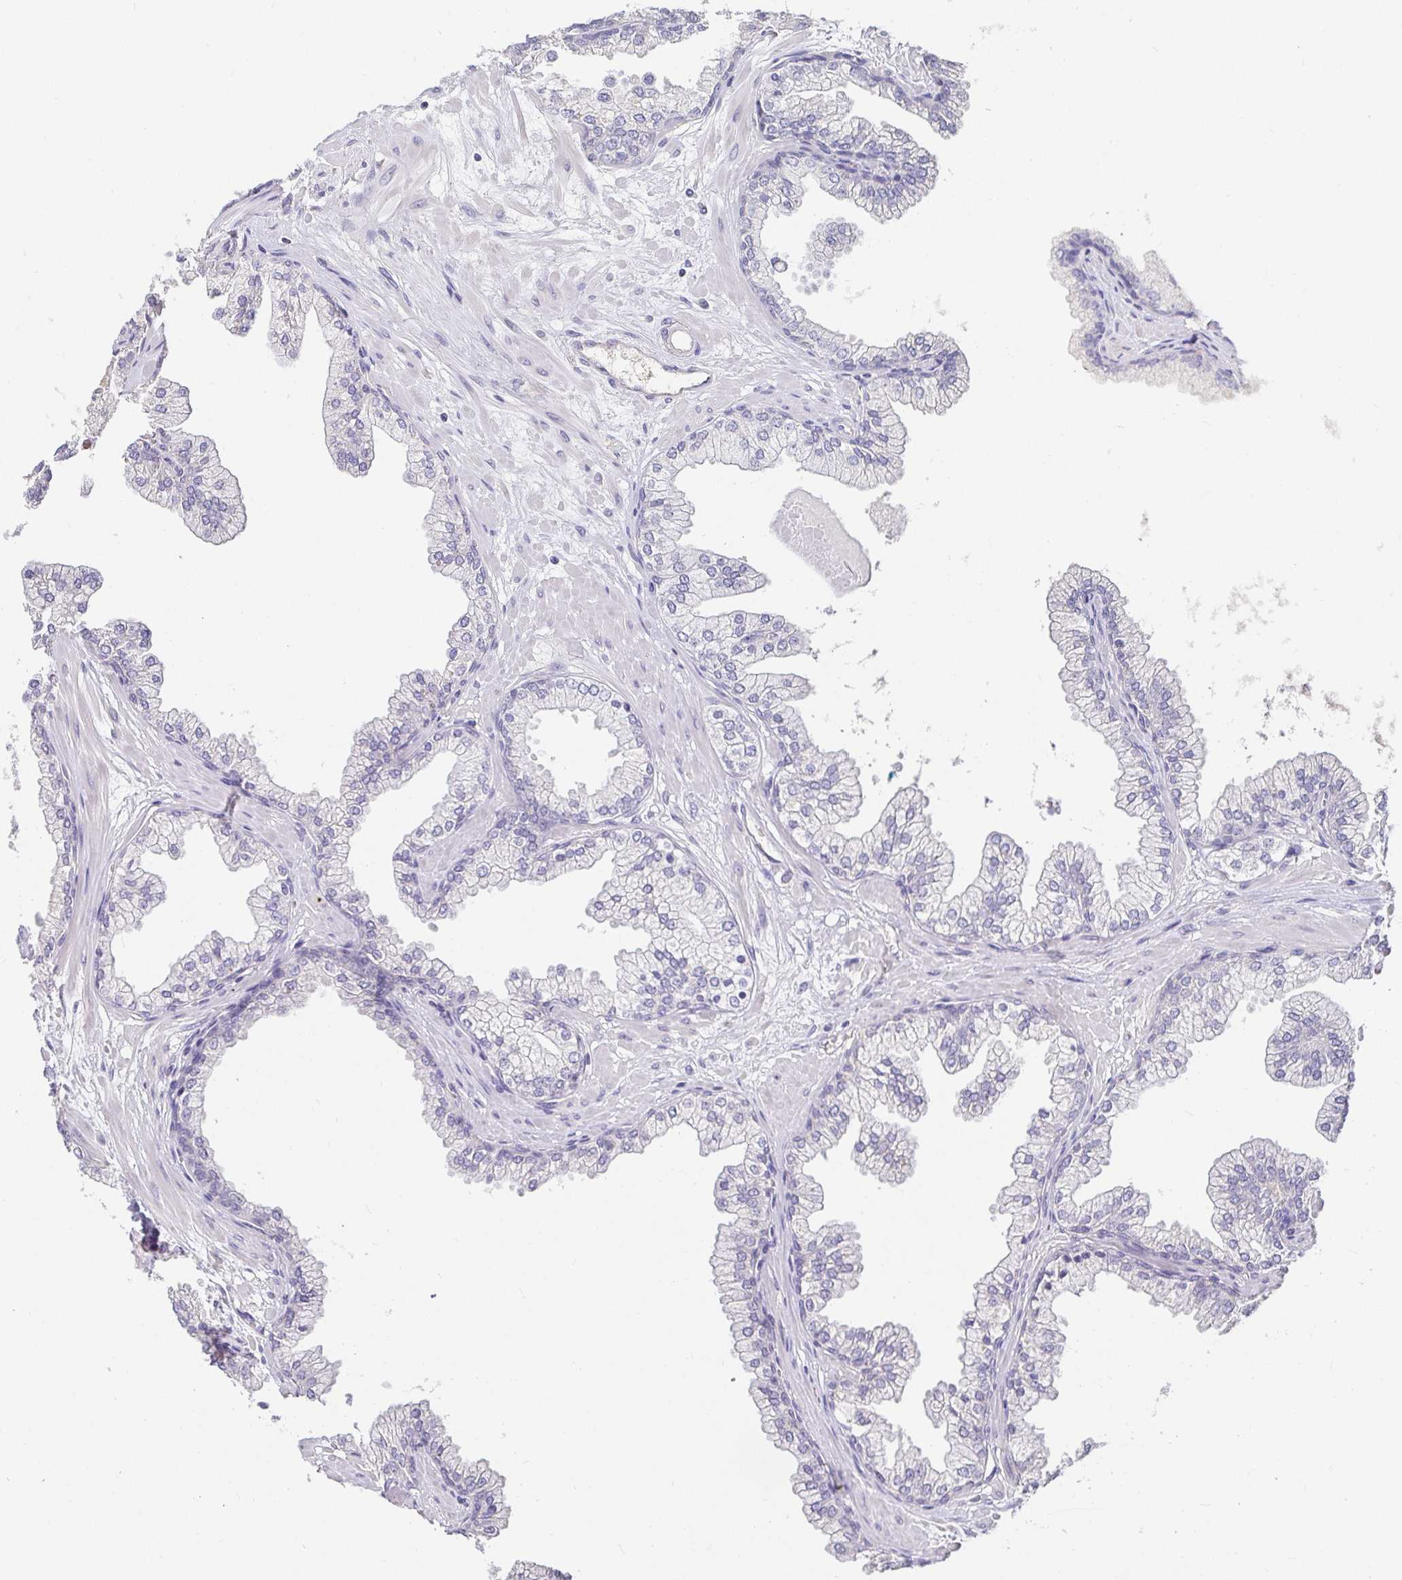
{"staining": {"intensity": "negative", "quantity": "none", "location": "none"}, "tissue": "prostate", "cell_type": "Glandular cells", "image_type": "normal", "snomed": [{"axis": "morphology", "description": "Normal tissue, NOS"}, {"axis": "topography", "description": "Prostate"}, {"axis": "topography", "description": "Peripheral nerve tissue"}], "caption": "Protein analysis of normal prostate exhibits no significant staining in glandular cells.", "gene": "ANLN", "patient": {"sex": "male", "age": 61}}